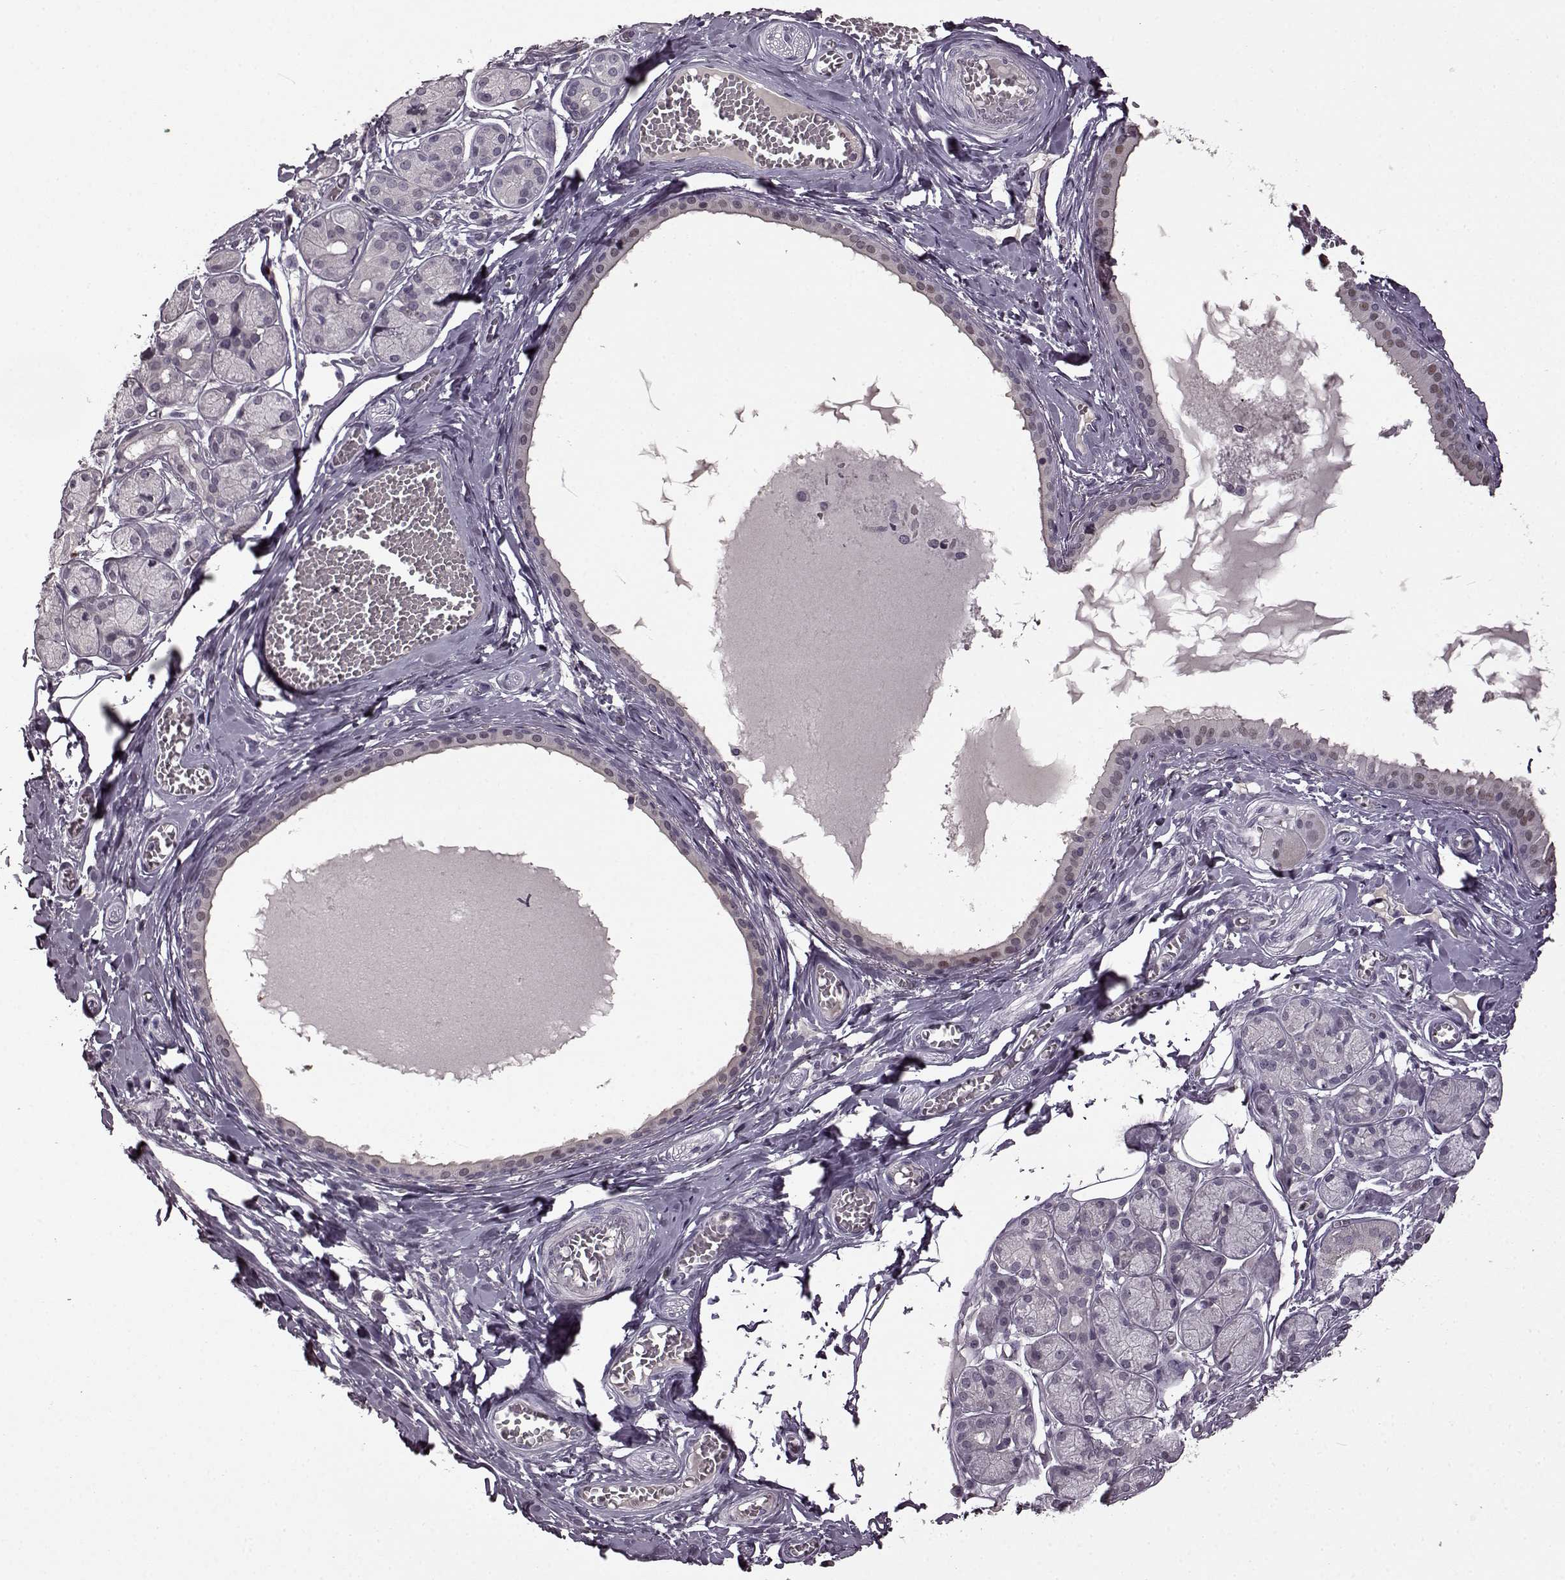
{"staining": {"intensity": "negative", "quantity": "none", "location": "none"}, "tissue": "salivary gland", "cell_type": "Glandular cells", "image_type": "normal", "snomed": [{"axis": "morphology", "description": "Normal tissue, NOS"}, {"axis": "topography", "description": "Salivary gland"}, {"axis": "topography", "description": "Peripheral nerve tissue"}], "caption": "IHC image of normal salivary gland: human salivary gland stained with DAB (3,3'-diaminobenzidine) exhibits no significant protein expression in glandular cells.", "gene": "CNGA3", "patient": {"sex": "male", "age": 71}}